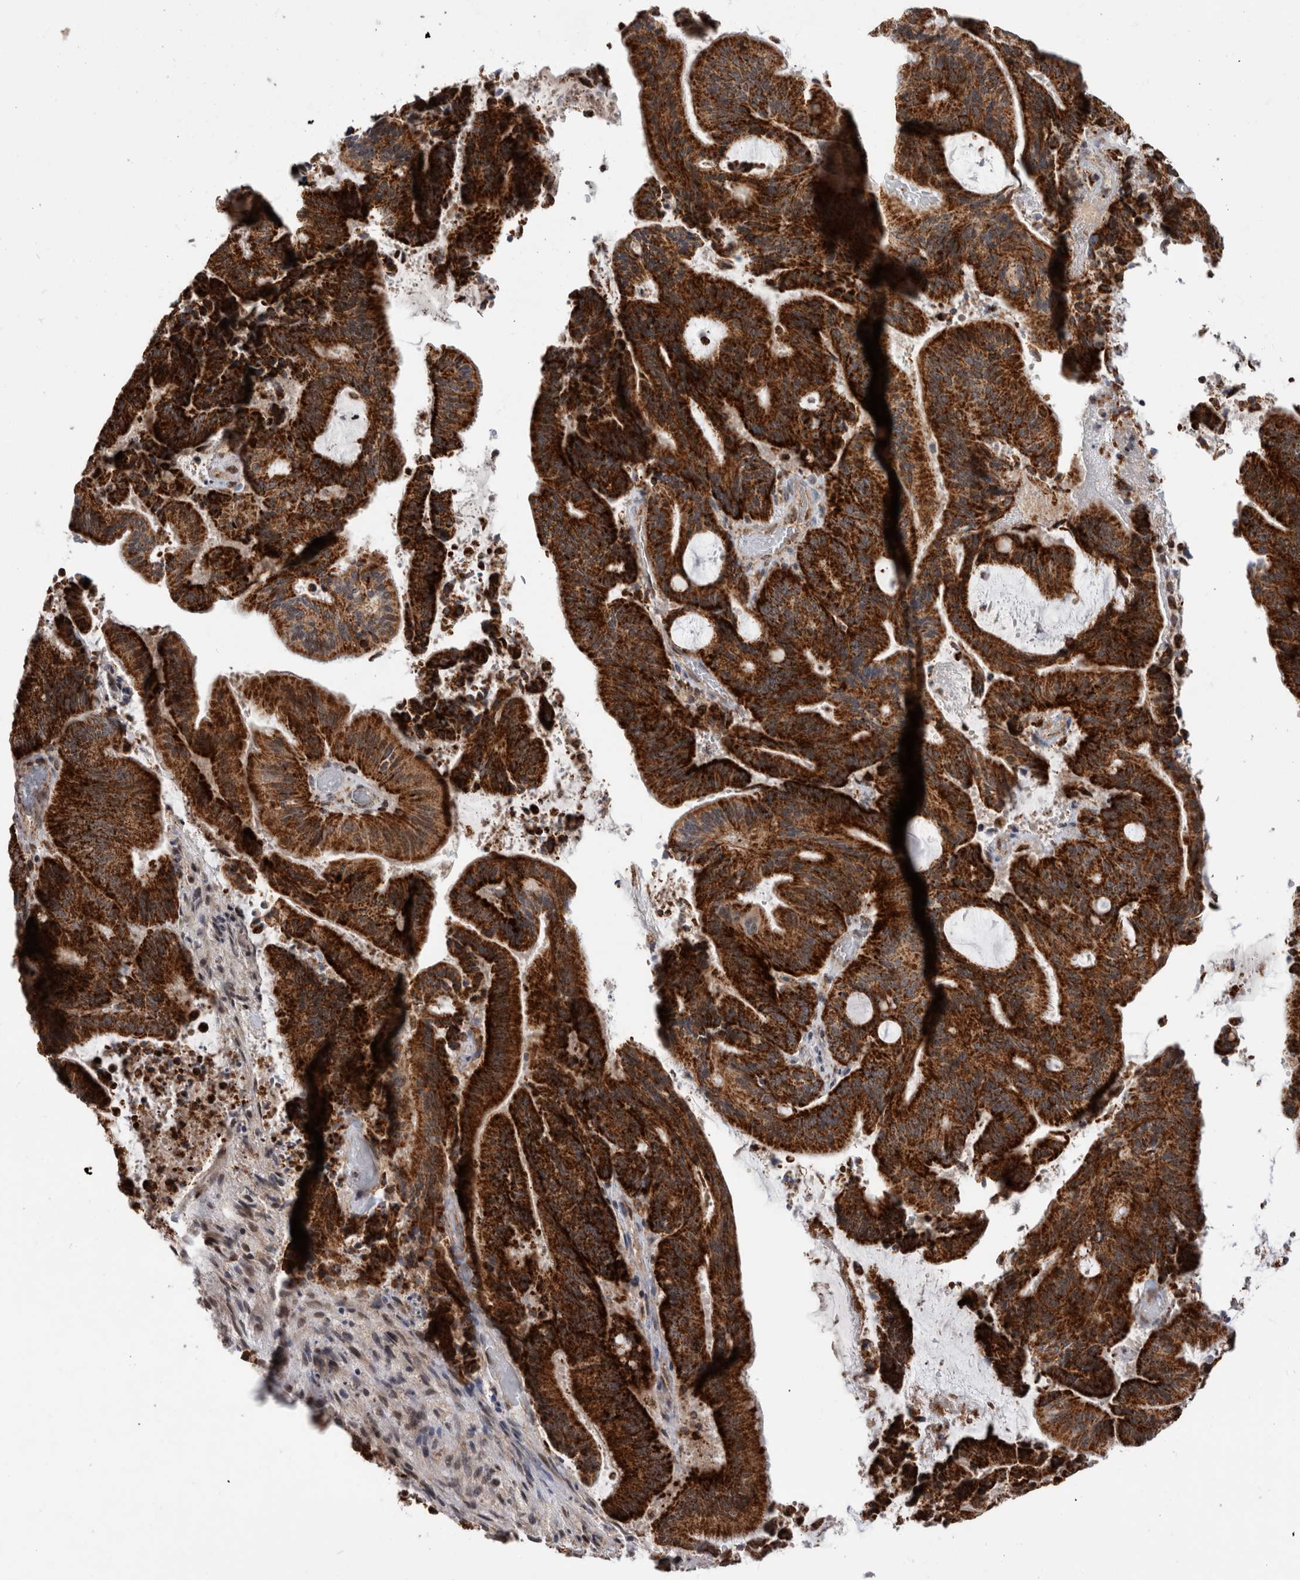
{"staining": {"intensity": "strong", "quantity": ">75%", "location": "cytoplasmic/membranous"}, "tissue": "liver cancer", "cell_type": "Tumor cells", "image_type": "cancer", "snomed": [{"axis": "morphology", "description": "Normal tissue, NOS"}, {"axis": "morphology", "description": "Cholangiocarcinoma"}, {"axis": "topography", "description": "Liver"}, {"axis": "topography", "description": "Peripheral nerve tissue"}], "caption": "The photomicrograph reveals a brown stain indicating the presence of a protein in the cytoplasmic/membranous of tumor cells in liver cholangiocarcinoma. The protein is stained brown, and the nuclei are stained in blue (DAB (3,3'-diaminobenzidine) IHC with brightfield microscopy, high magnification).", "gene": "MRPL37", "patient": {"sex": "female", "age": 73}}